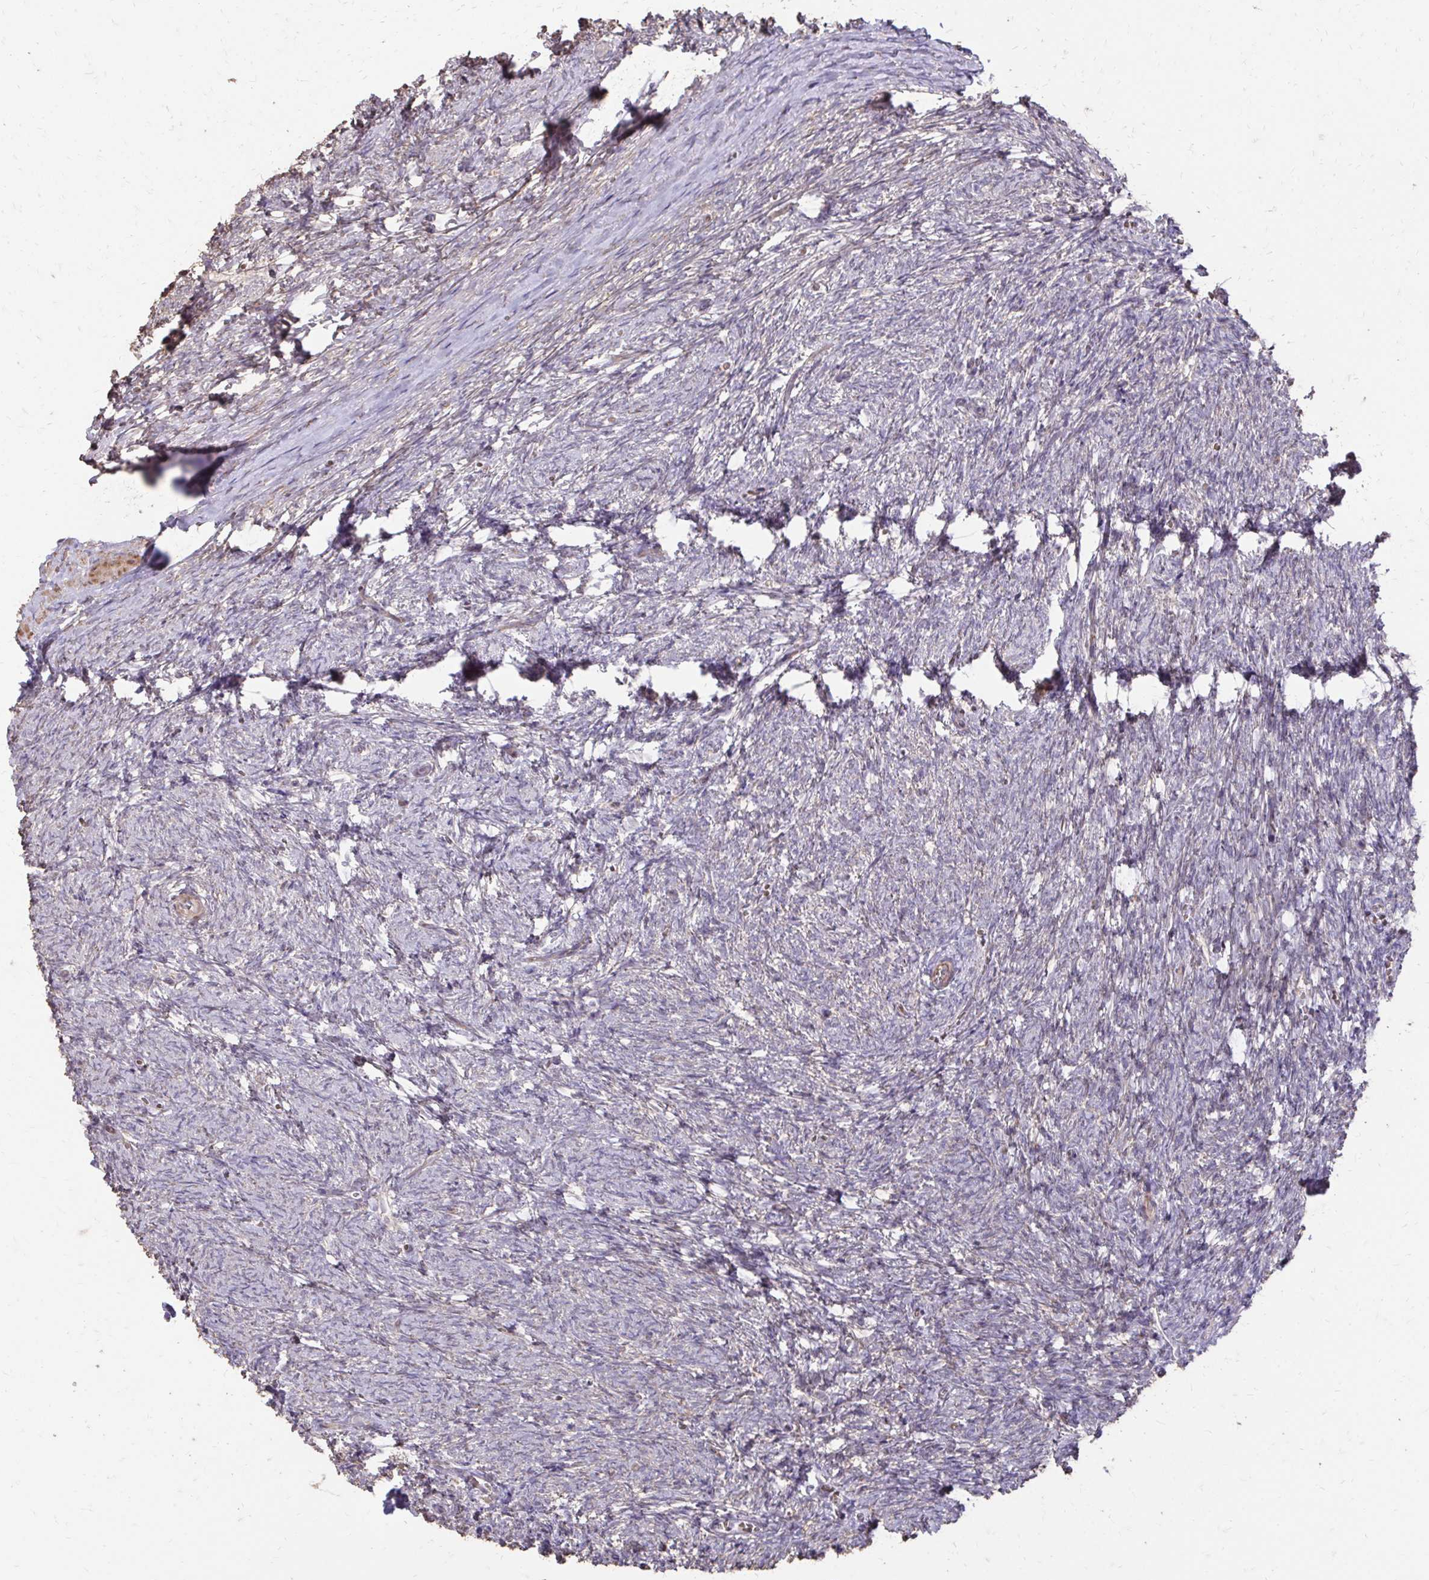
{"staining": {"intensity": "moderate", "quantity": ">75%", "location": "cytoplasmic/membranous"}, "tissue": "ovary", "cell_type": "Follicle cells", "image_type": "normal", "snomed": [{"axis": "morphology", "description": "Normal tissue, NOS"}, {"axis": "topography", "description": "Ovary"}], "caption": "High-magnification brightfield microscopy of normal ovary stained with DAB (brown) and counterstained with hematoxylin (blue). follicle cells exhibit moderate cytoplasmic/membranous positivity is seen in approximately>75% of cells. The protein is shown in brown color, while the nuclei are stained blue.", "gene": "MYORG", "patient": {"sex": "female", "age": 41}}